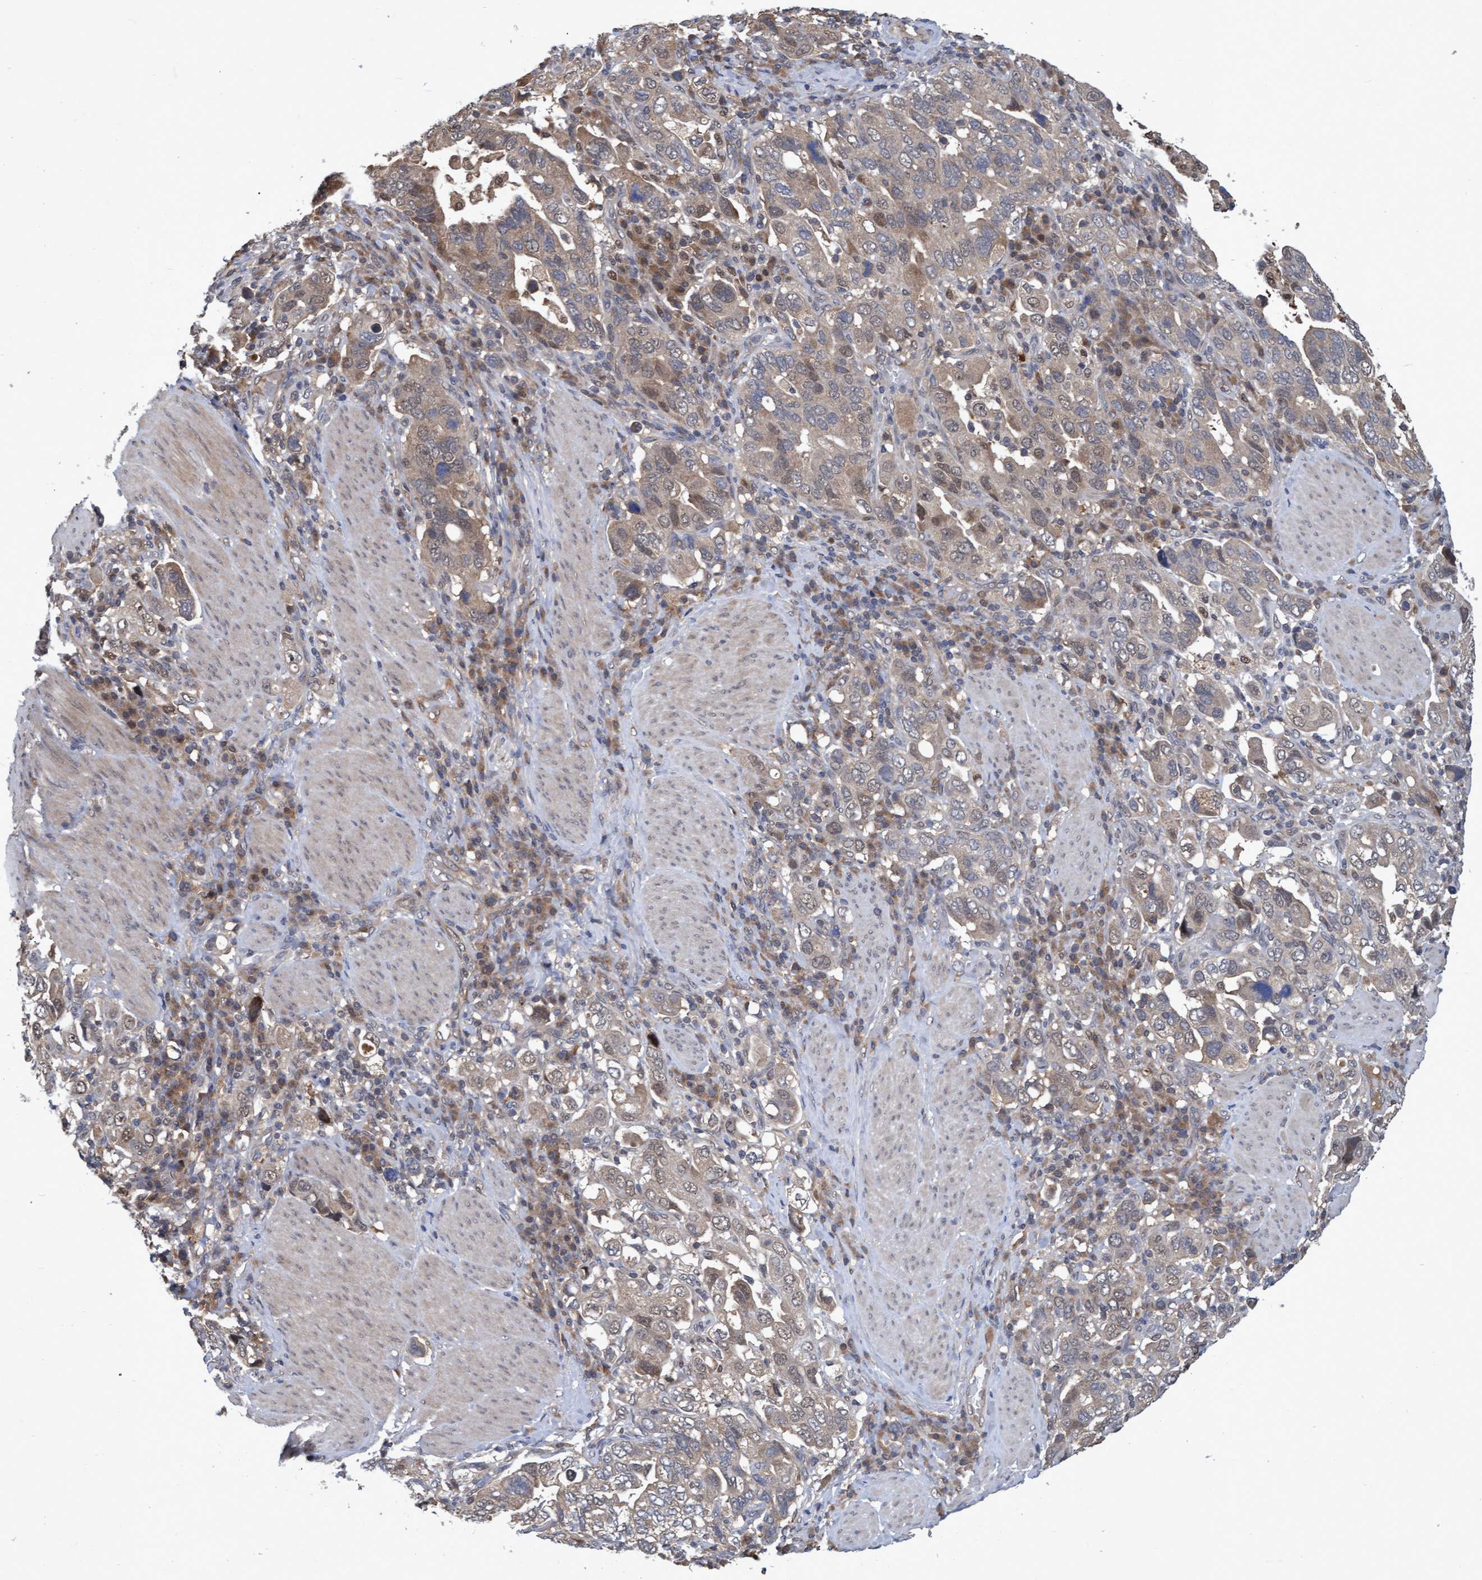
{"staining": {"intensity": "weak", "quantity": "25%-75%", "location": "cytoplasmic/membranous,nuclear"}, "tissue": "stomach cancer", "cell_type": "Tumor cells", "image_type": "cancer", "snomed": [{"axis": "morphology", "description": "Adenocarcinoma, NOS"}, {"axis": "topography", "description": "Stomach, upper"}], "caption": "Immunohistochemical staining of stomach cancer (adenocarcinoma) reveals low levels of weak cytoplasmic/membranous and nuclear protein positivity in approximately 25%-75% of tumor cells.", "gene": "PSMB6", "patient": {"sex": "male", "age": 62}}